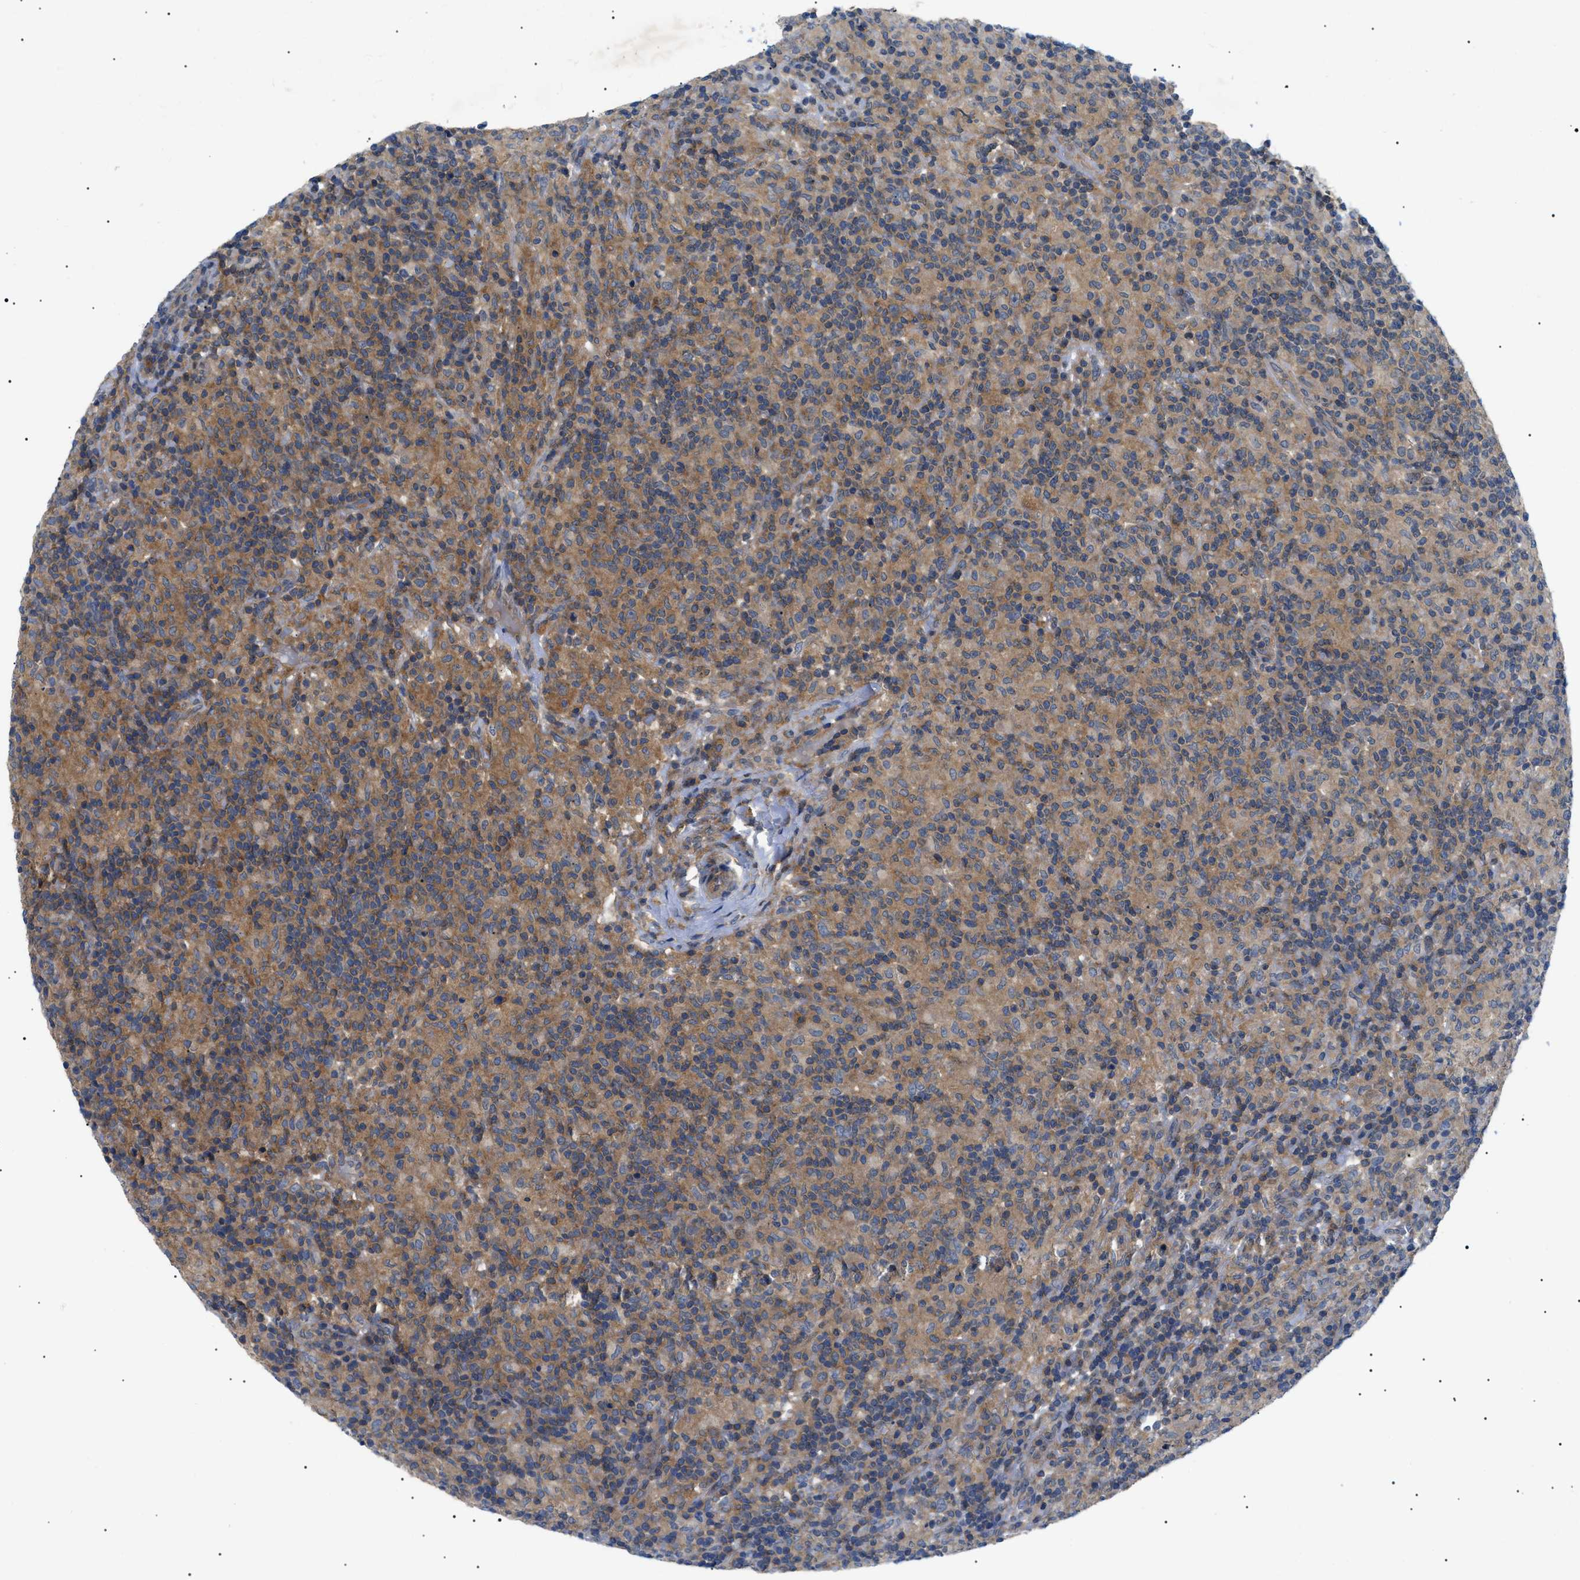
{"staining": {"intensity": "moderate", "quantity": ">75%", "location": "cytoplasmic/membranous"}, "tissue": "lymphoma", "cell_type": "Tumor cells", "image_type": "cancer", "snomed": [{"axis": "morphology", "description": "Hodgkin's disease, NOS"}, {"axis": "topography", "description": "Lymph node"}], "caption": "Lymphoma was stained to show a protein in brown. There is medium levels of moderate cytoplasmic/membranous expression in approximately >75% of tumor cells.", "gene": "RIPK1", "patient": {"sex": "male", "age": 70}}